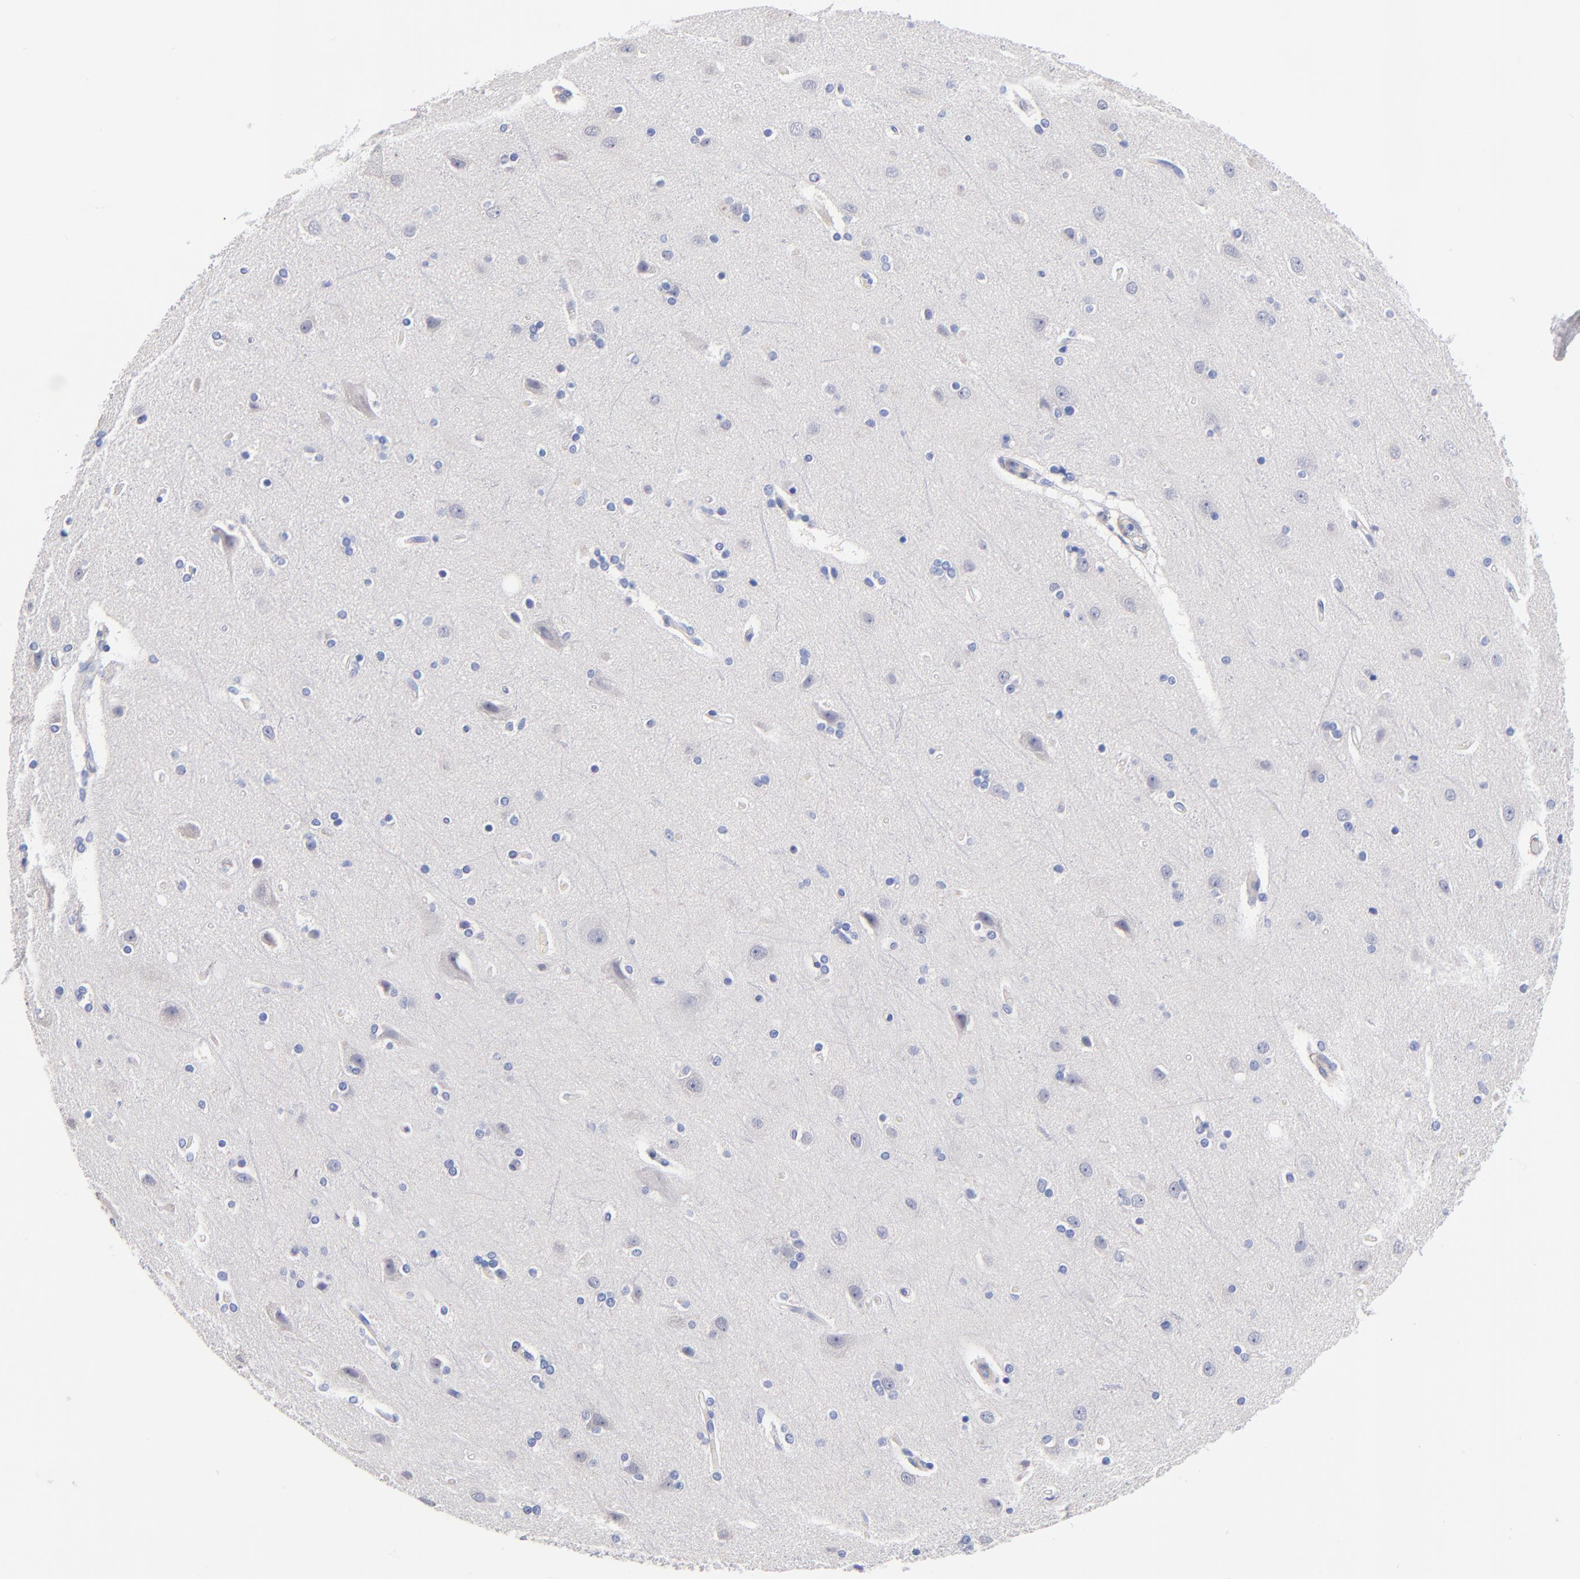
{"staining": {"intensity": "negative", "quantity": "none", "location": "none"}, "tissue": "cerebral cortex", "cell_type": "Endothelial cells", "image_type": "normal", "snomed": [{"axis": "morphology", "description": "Normal tissue, NOS"}, {"axis": "topography", "description": "Cerebral cortex"}], "caption": "High power microscopy image of an immunohistochemistry (IHC) image of unremarkable cerebral cortex, revealing no significant staining in endothelial cells.", "gene": "SLC44A2", "patient": {"sex": "female", "age": 54}}